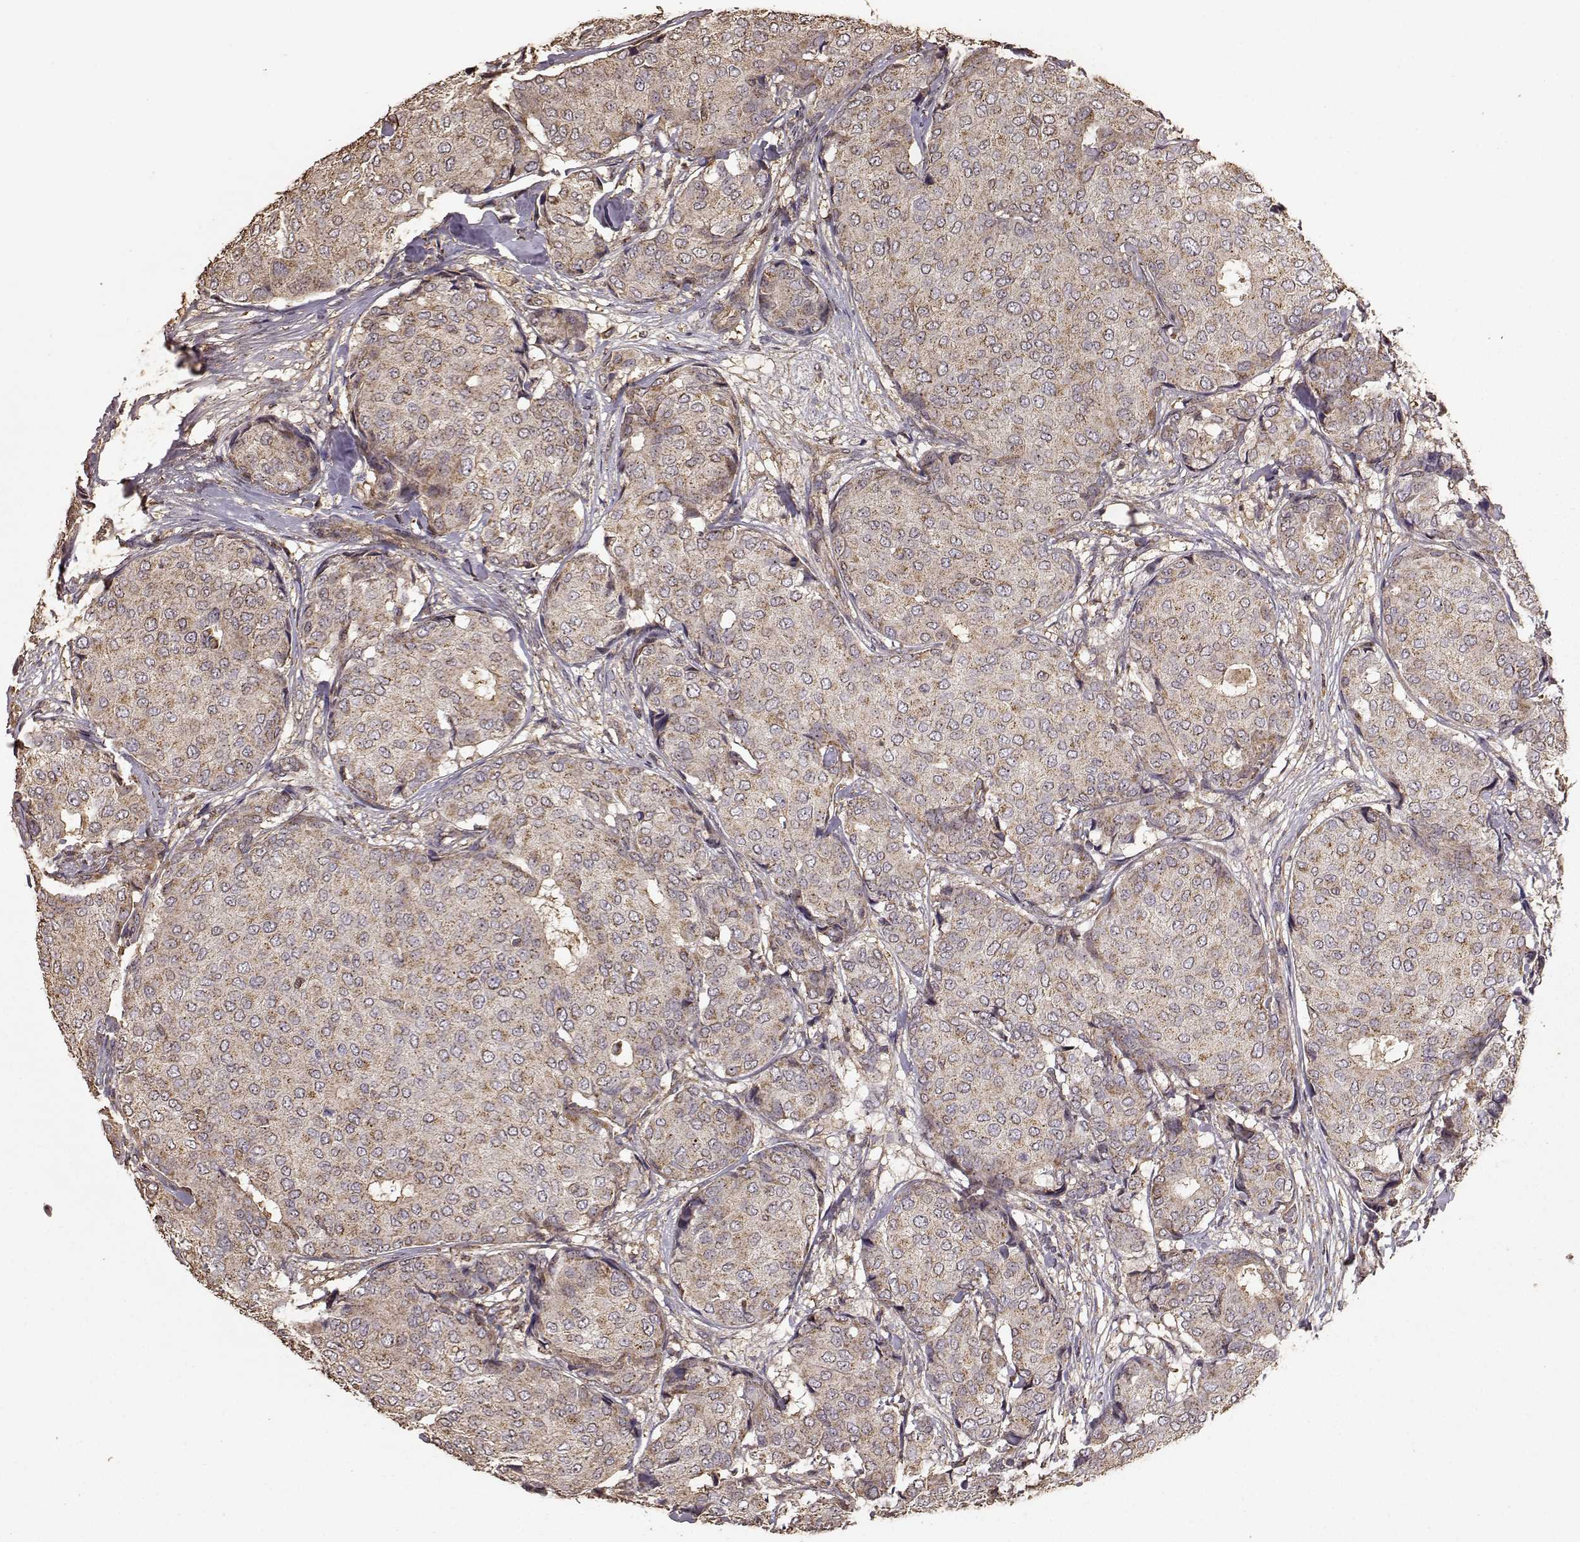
{"staining": {"intensity": "moderate", "quantity": "<25%", "location": "cytoplasmic/membranous"}, "tissue": "breast cancer", "cell_type": "Tumor cells", "image_type": "cancer", "snomed": [{"axis": "morphology", "description": "Duct carcinoma"}, {"axis": "topography", "description": "Breast"}], "caption": "Moderate cytoplasmic/membranous expression is seen in approximately <25% of tumor cells in invasive ductal carcinoma (breast).", "gene": "PTGES2", "patient": {"sex": "female", "age": 75}}